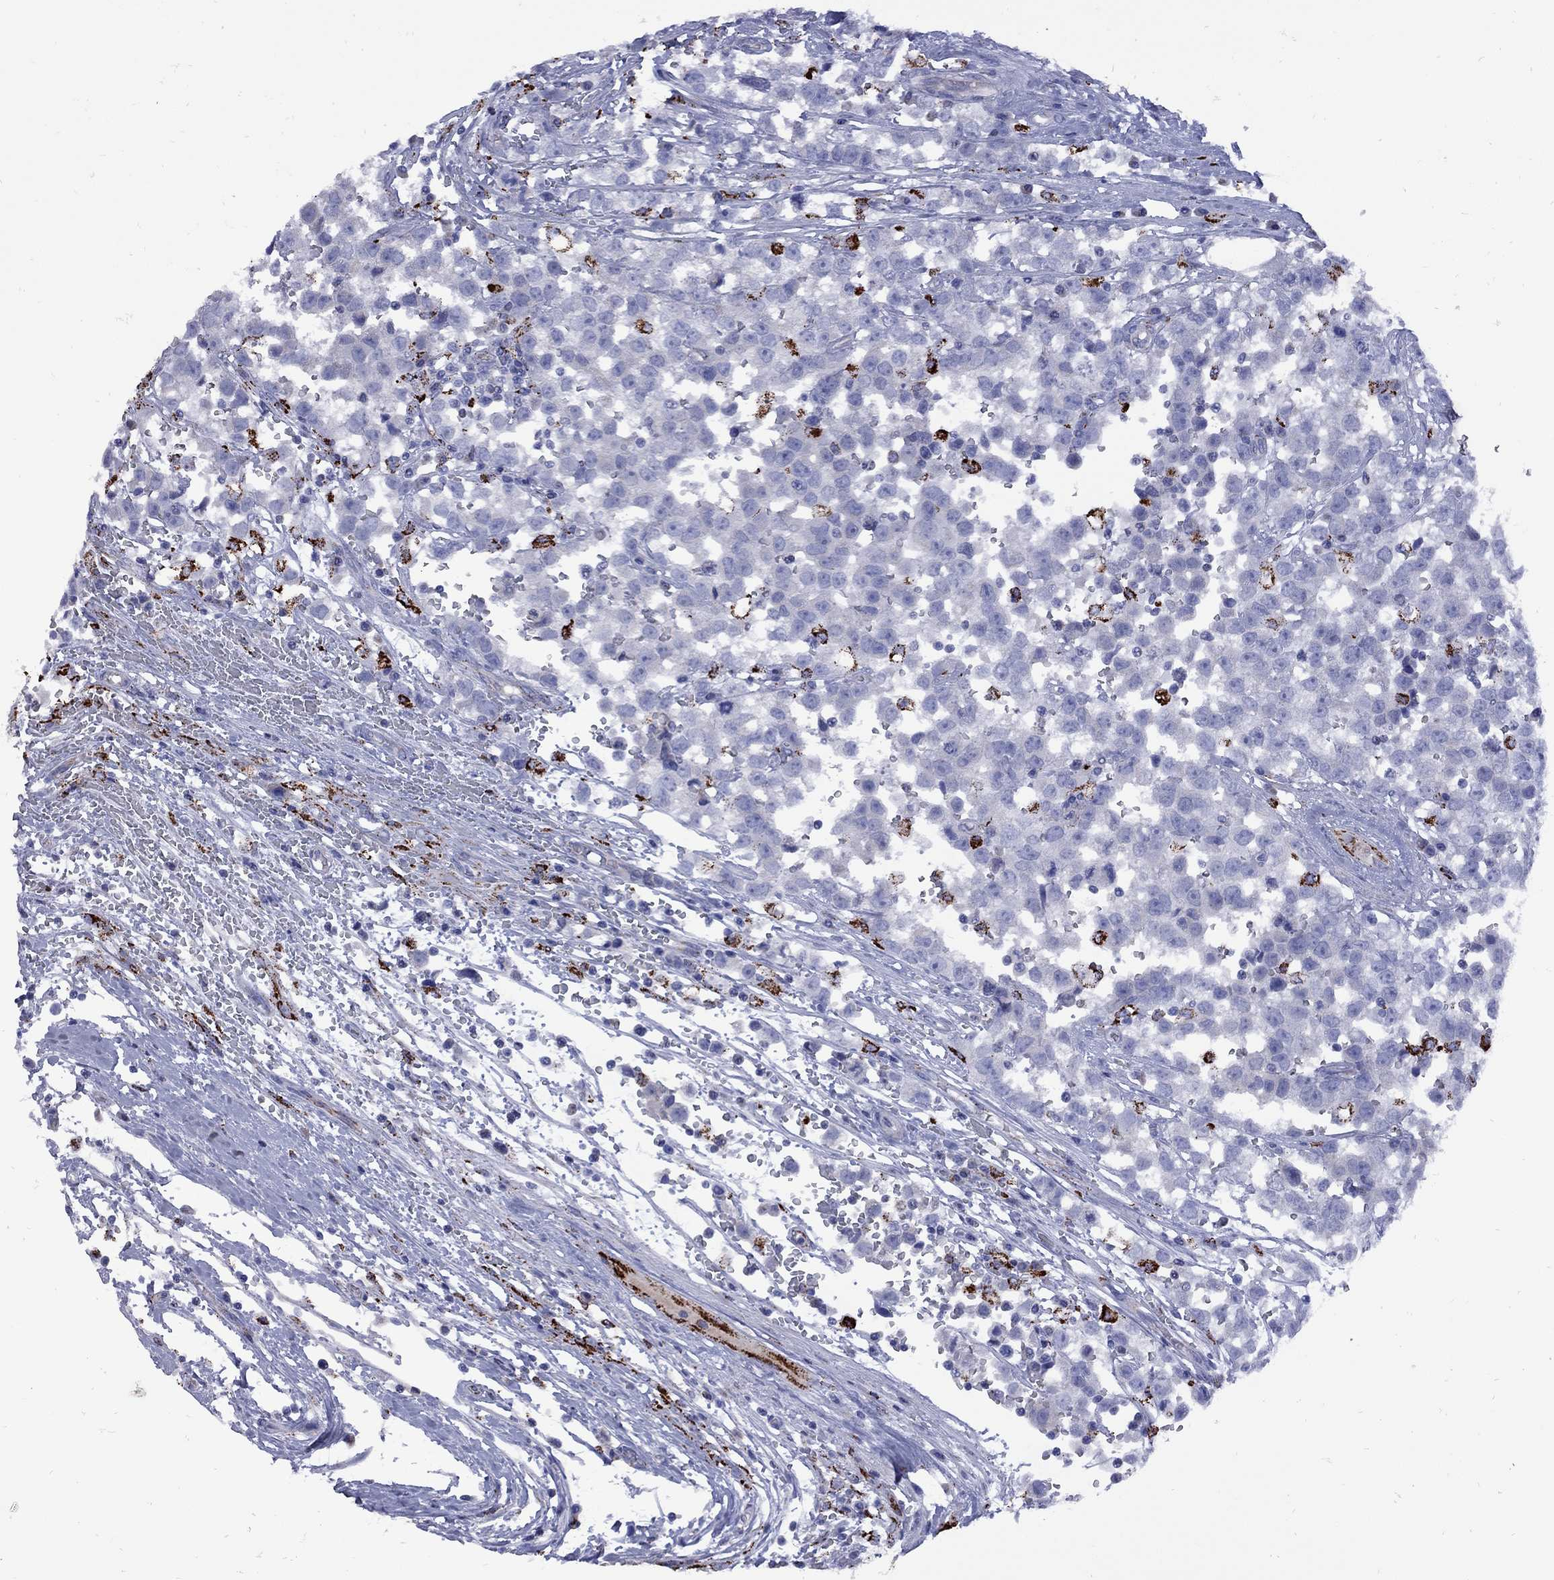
{"staining": {"intensity": "negative", "quantity": "none", "location": "none"}, "tissue": "testis cancer", "cell_type": "Tumor cells", "image_type": "cancer", "snomed": [{"axis": "morphology", "description": "Seminoma, NOS"}, {"axis": "topography", "description": "Testis"}], "caption": "Tumor cells show no significant protein staining in testis seminoma.", "gene": "SESTD1", "patient": {"sex": "male", "age": 34}}